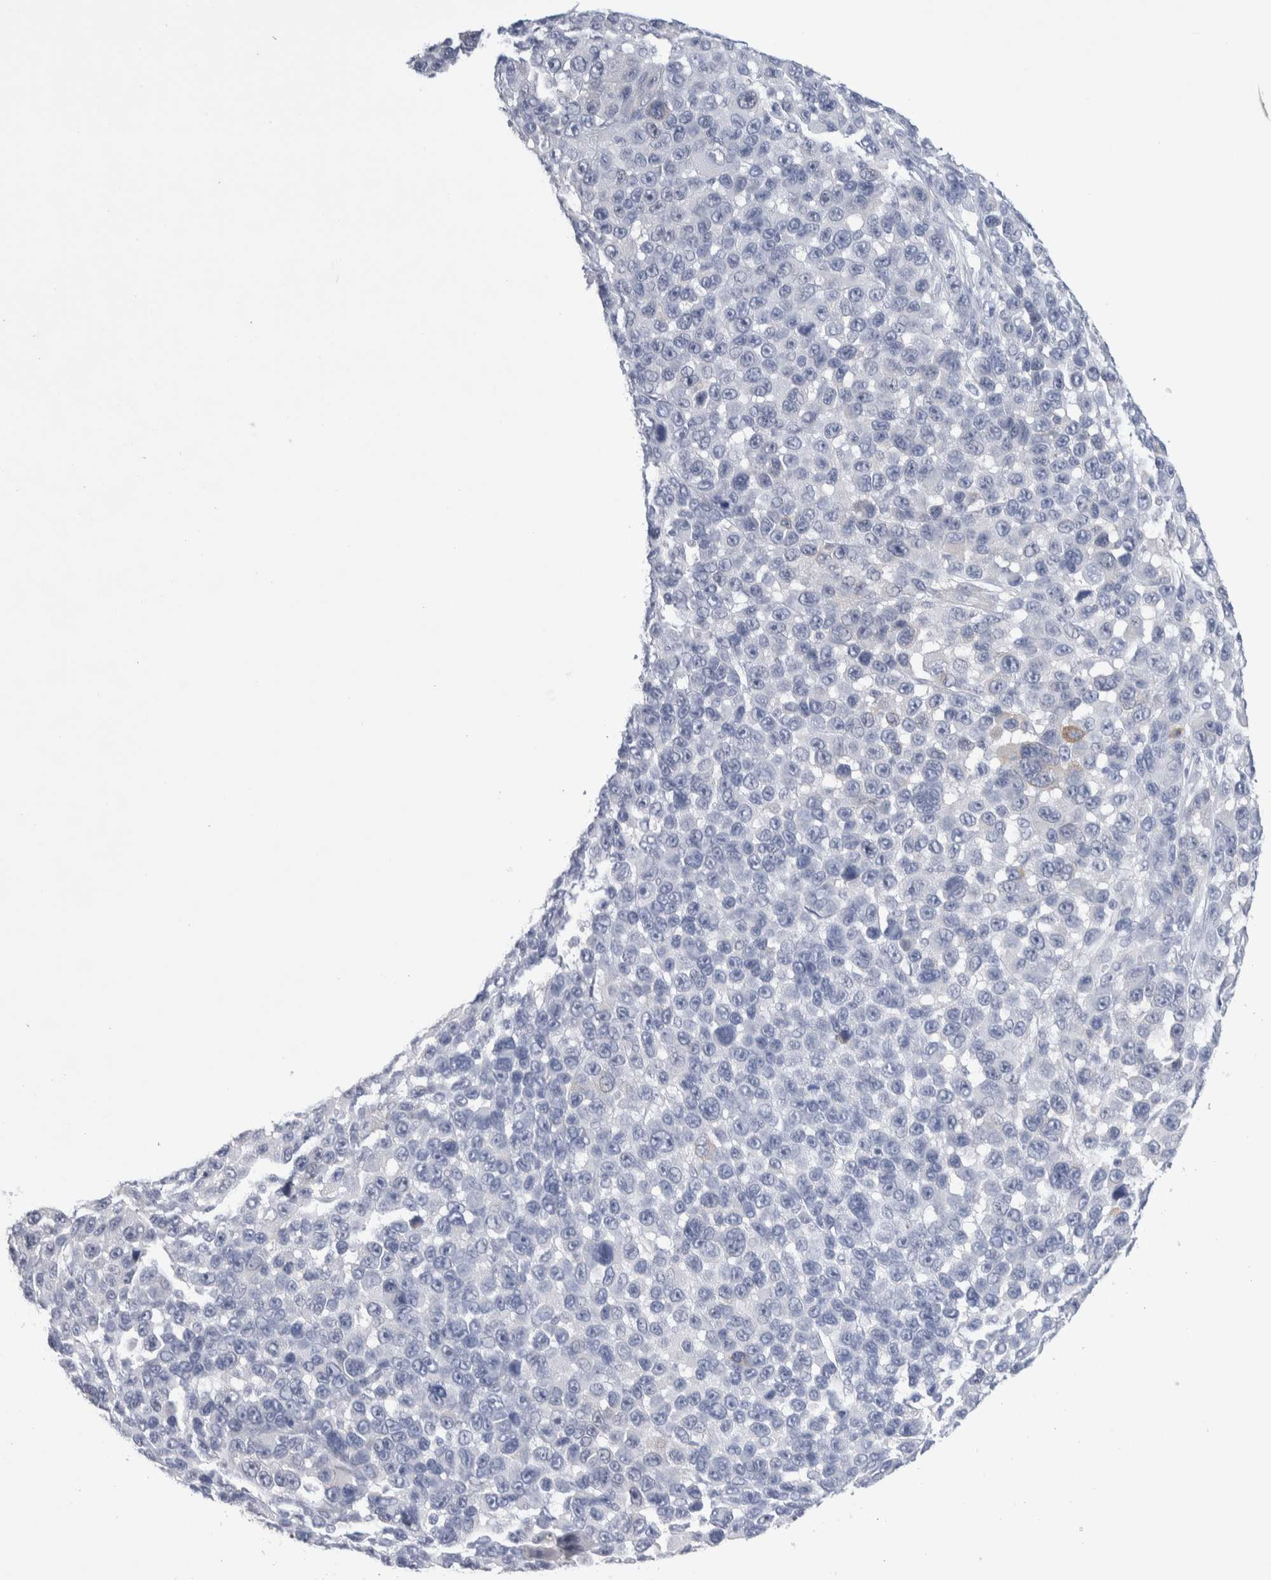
{"staining": {"intensity": "negative", "quantity": "none", "location": "none"}, "tissue": "melanoma", "cell_type": "Tumor cells", "image_type": "cancer", "snomed": [{"axis": "morphology", "description": "Malignant melanoma, NOS"}, {"axis": "topography", "description": "Skin"}], "caption": "Immunohistochemical staining of human melanoma shows no significant positivity in tumor cells. (Stains: DAB immunohistochemistry (IHC) with hematoxylin counter stain, Microscopy: brightfield microscopy at high magnification).", "gene": "LURAP1L", "patient": {"sex": "male", "age": 53}}